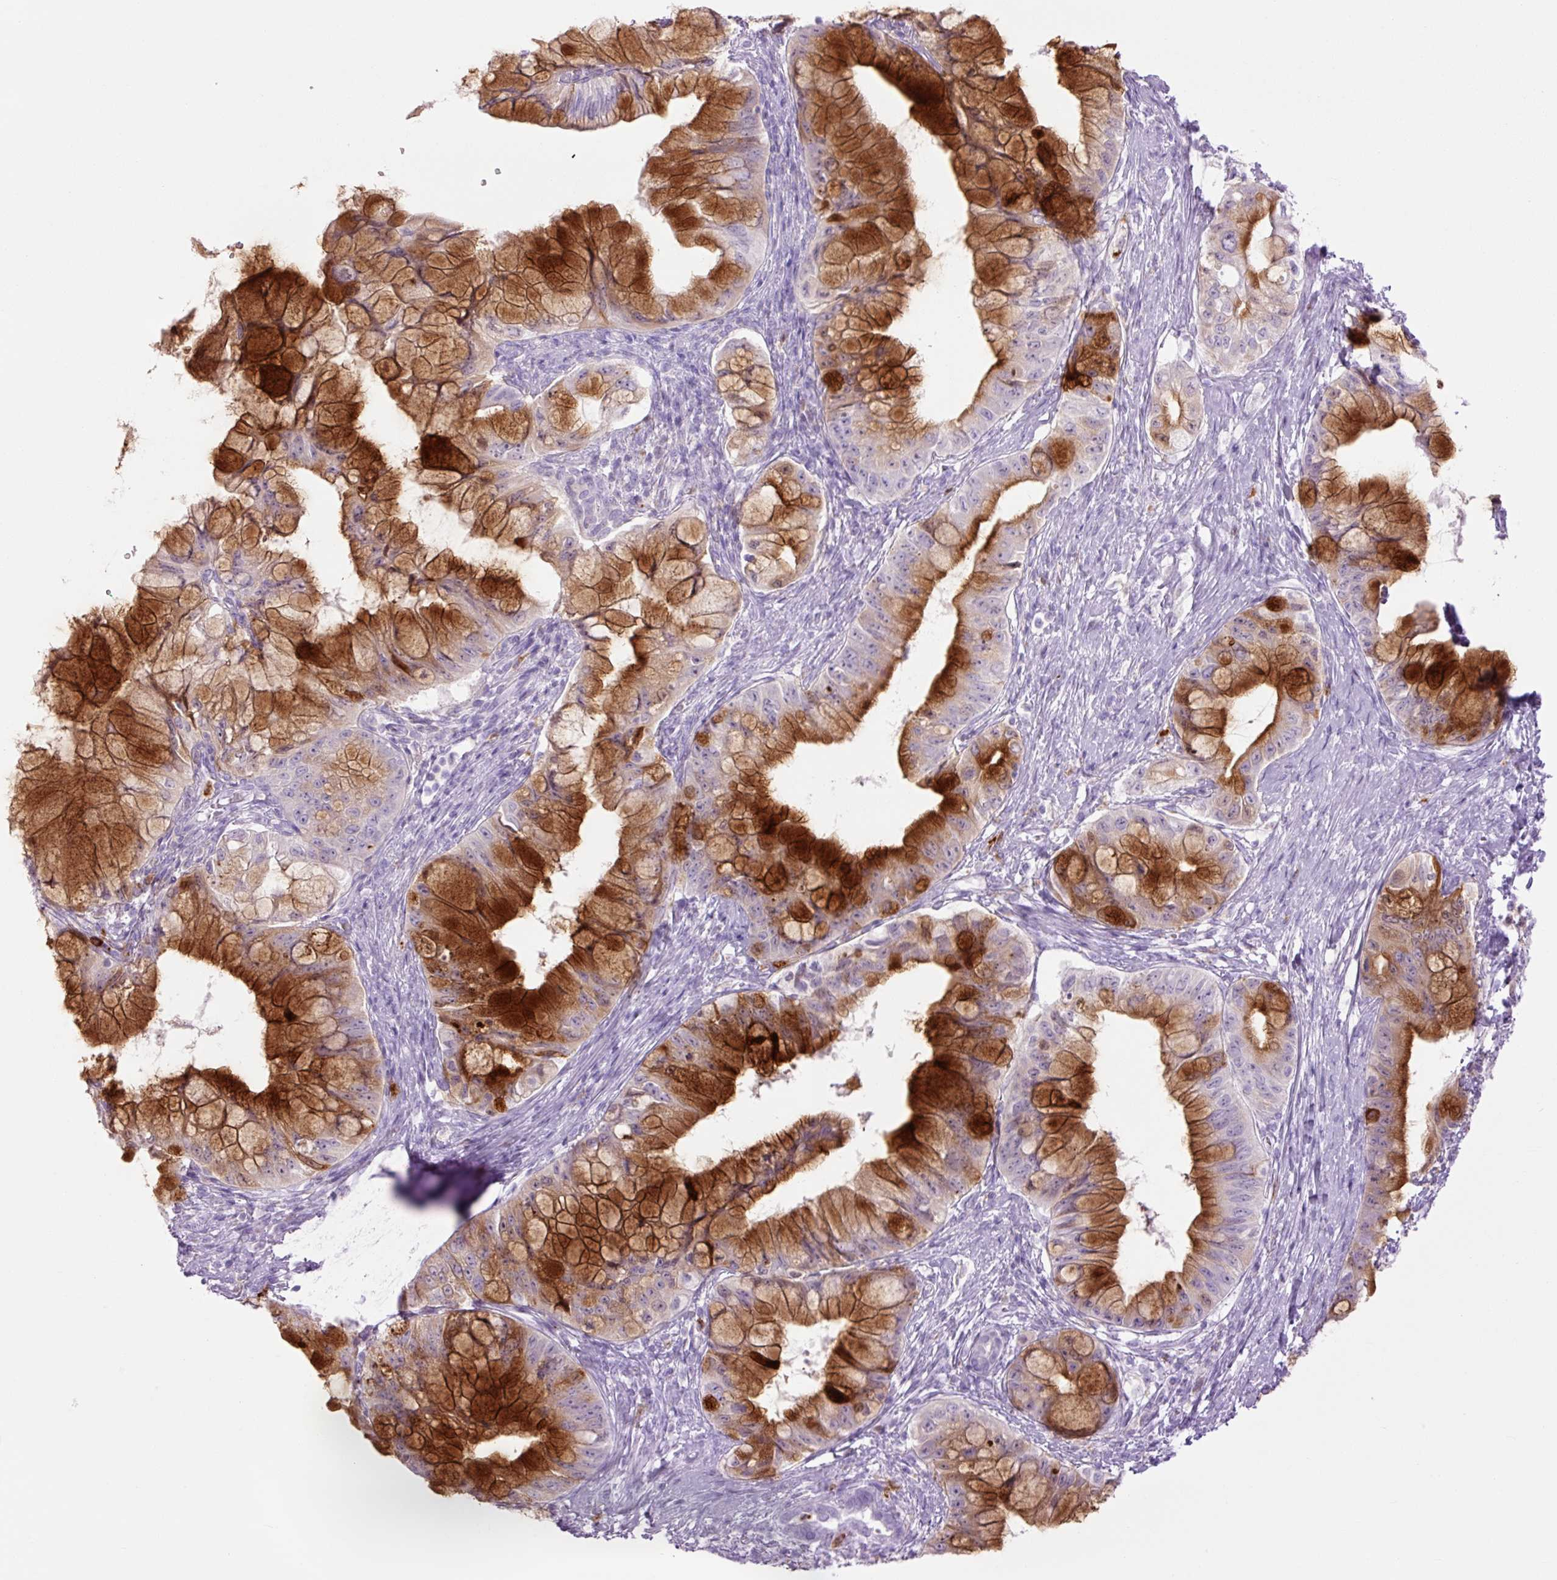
{"staining": {"intensity": "strong", "quantity": "25%-75%", "location": "cytoplasmic/membranous"}, "tissue": "pancreatic cancer", "cell_type": "Tumor cells", "image_type": "cancer", "snomed": [{"axis": "morphology", "description": "Adenocarcinoma, NOS"}, {"axis": "topography", "description": "Pancreas"}], "caption": "This histopathology image demonstrates immunohistochemistry staining of pancreatic adenocarcinoma, with high strong cytoplasmic/membranous positivity in approximately 25%-75% of tumor cells.", "gene": "LYZ", "patient": {"sex": "male", "age": 48}}